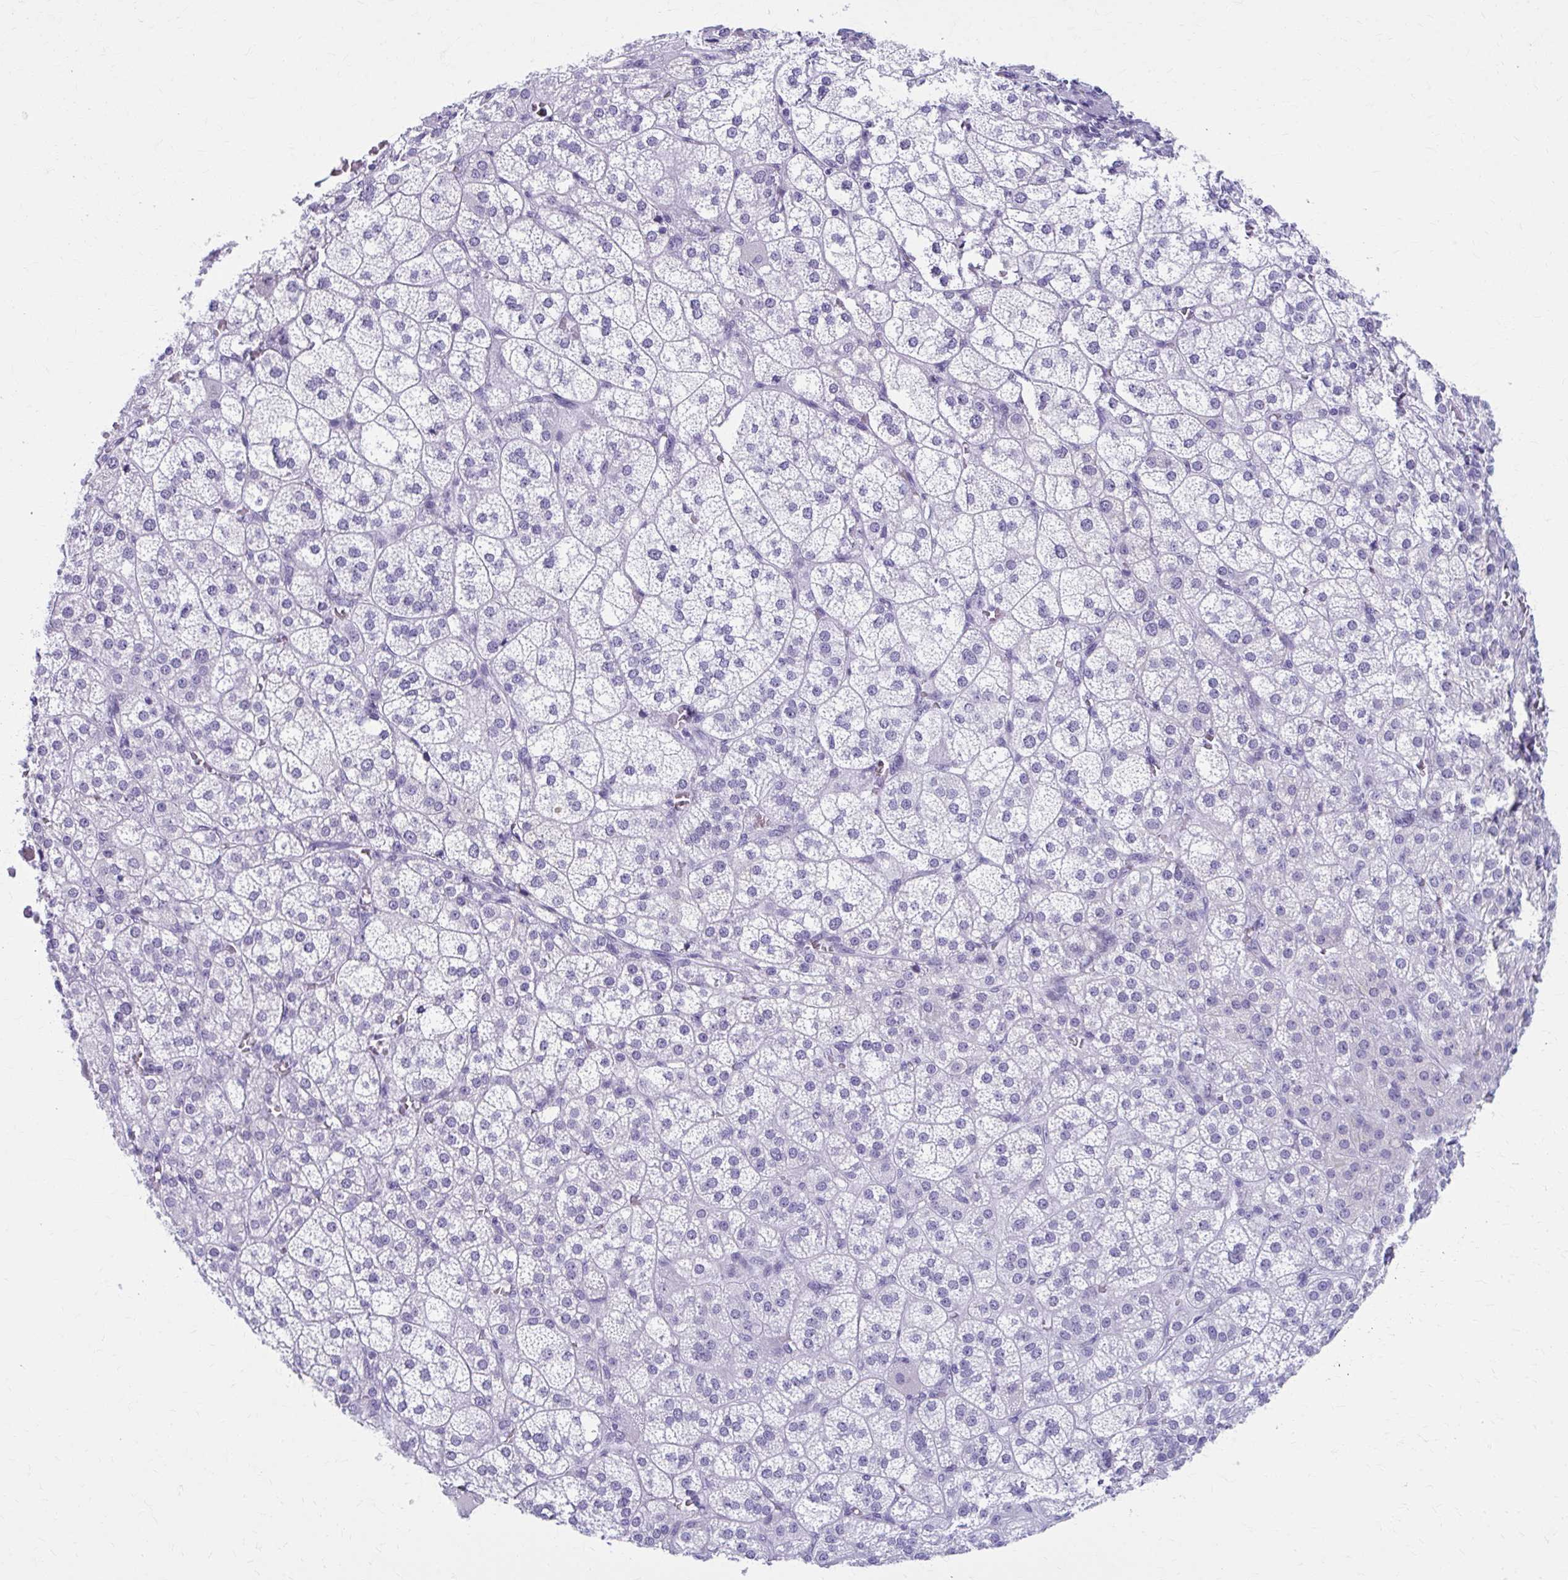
{"staining": {"intensity": "negative", "quantity": "none", "location": "none"}, "tissue": "adrenal gland", "cell_type": "Glandular cells", "image_type": "normal", "snomed": [{"axis": "morphology", "description": "Normal tissue, NOS"}, {"axis": "topography", "description": "Adrenal gland"}], "caption": "Immunohistochemistry (IHC) micrograph of normal adrenal gland stained for a protein (brown), which displays no positivity in glandular cells.", "gene": "MPLKIP", "patient": {"sex": "female", "age": 60}}